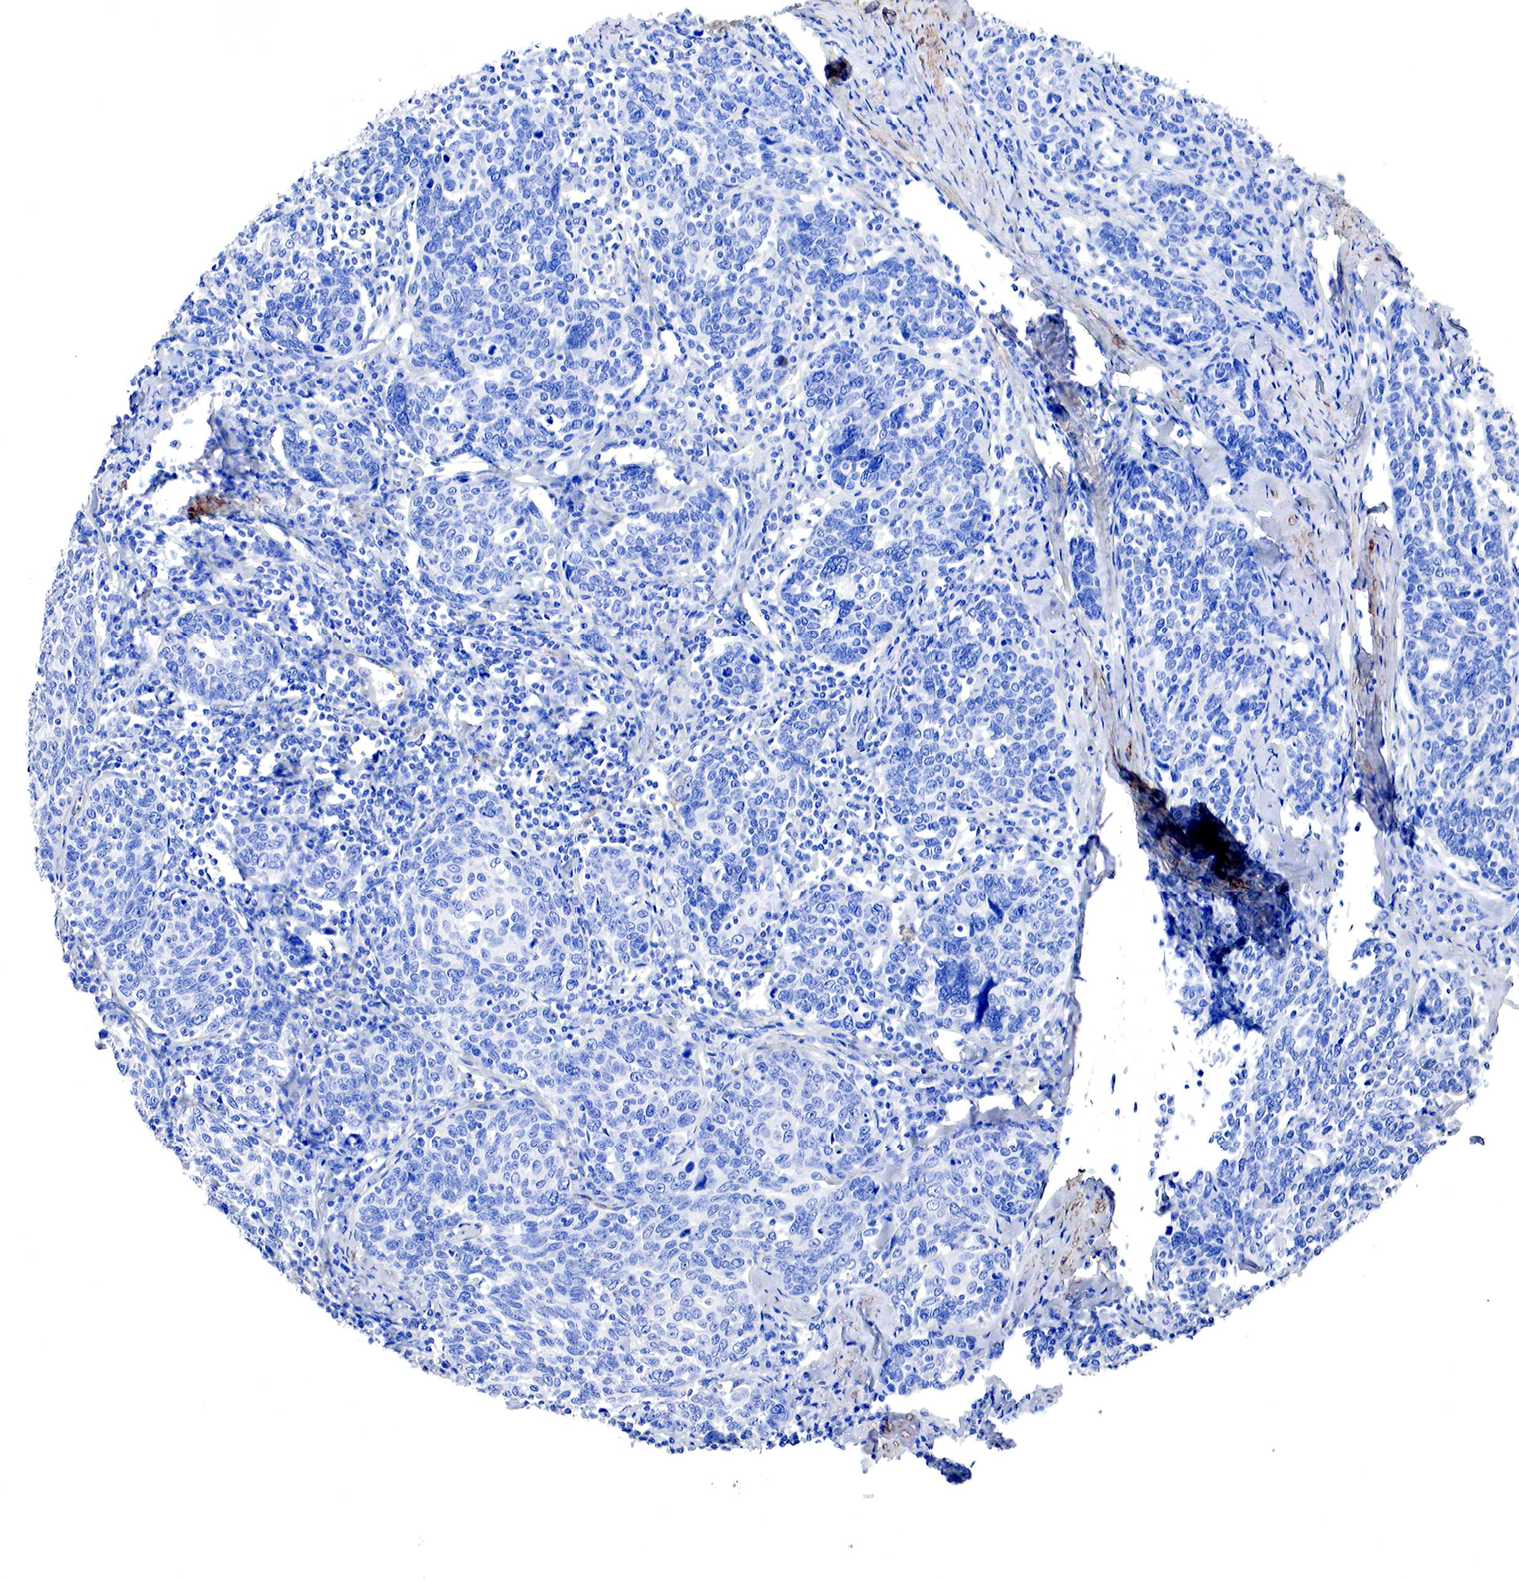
{"staining": {"intensity": "negative", "quantity": "none", "location": "none"}, "tissue": "cervical cancer", "cell_type": "Tumor cells", "image_type": "cancer", "snomed": [{"axis": "morphology", "description": "Squamous cell carcinoma, NOS"}, {"axis": "topography", "description": "Cervix"}], "caption": "This is an immunohistochemistry image of human cervical squamous cell carcinoma. There is no expression in tumor cells.", "gene": "TPM1", "patient": {"sex": "female", "age": 41}}